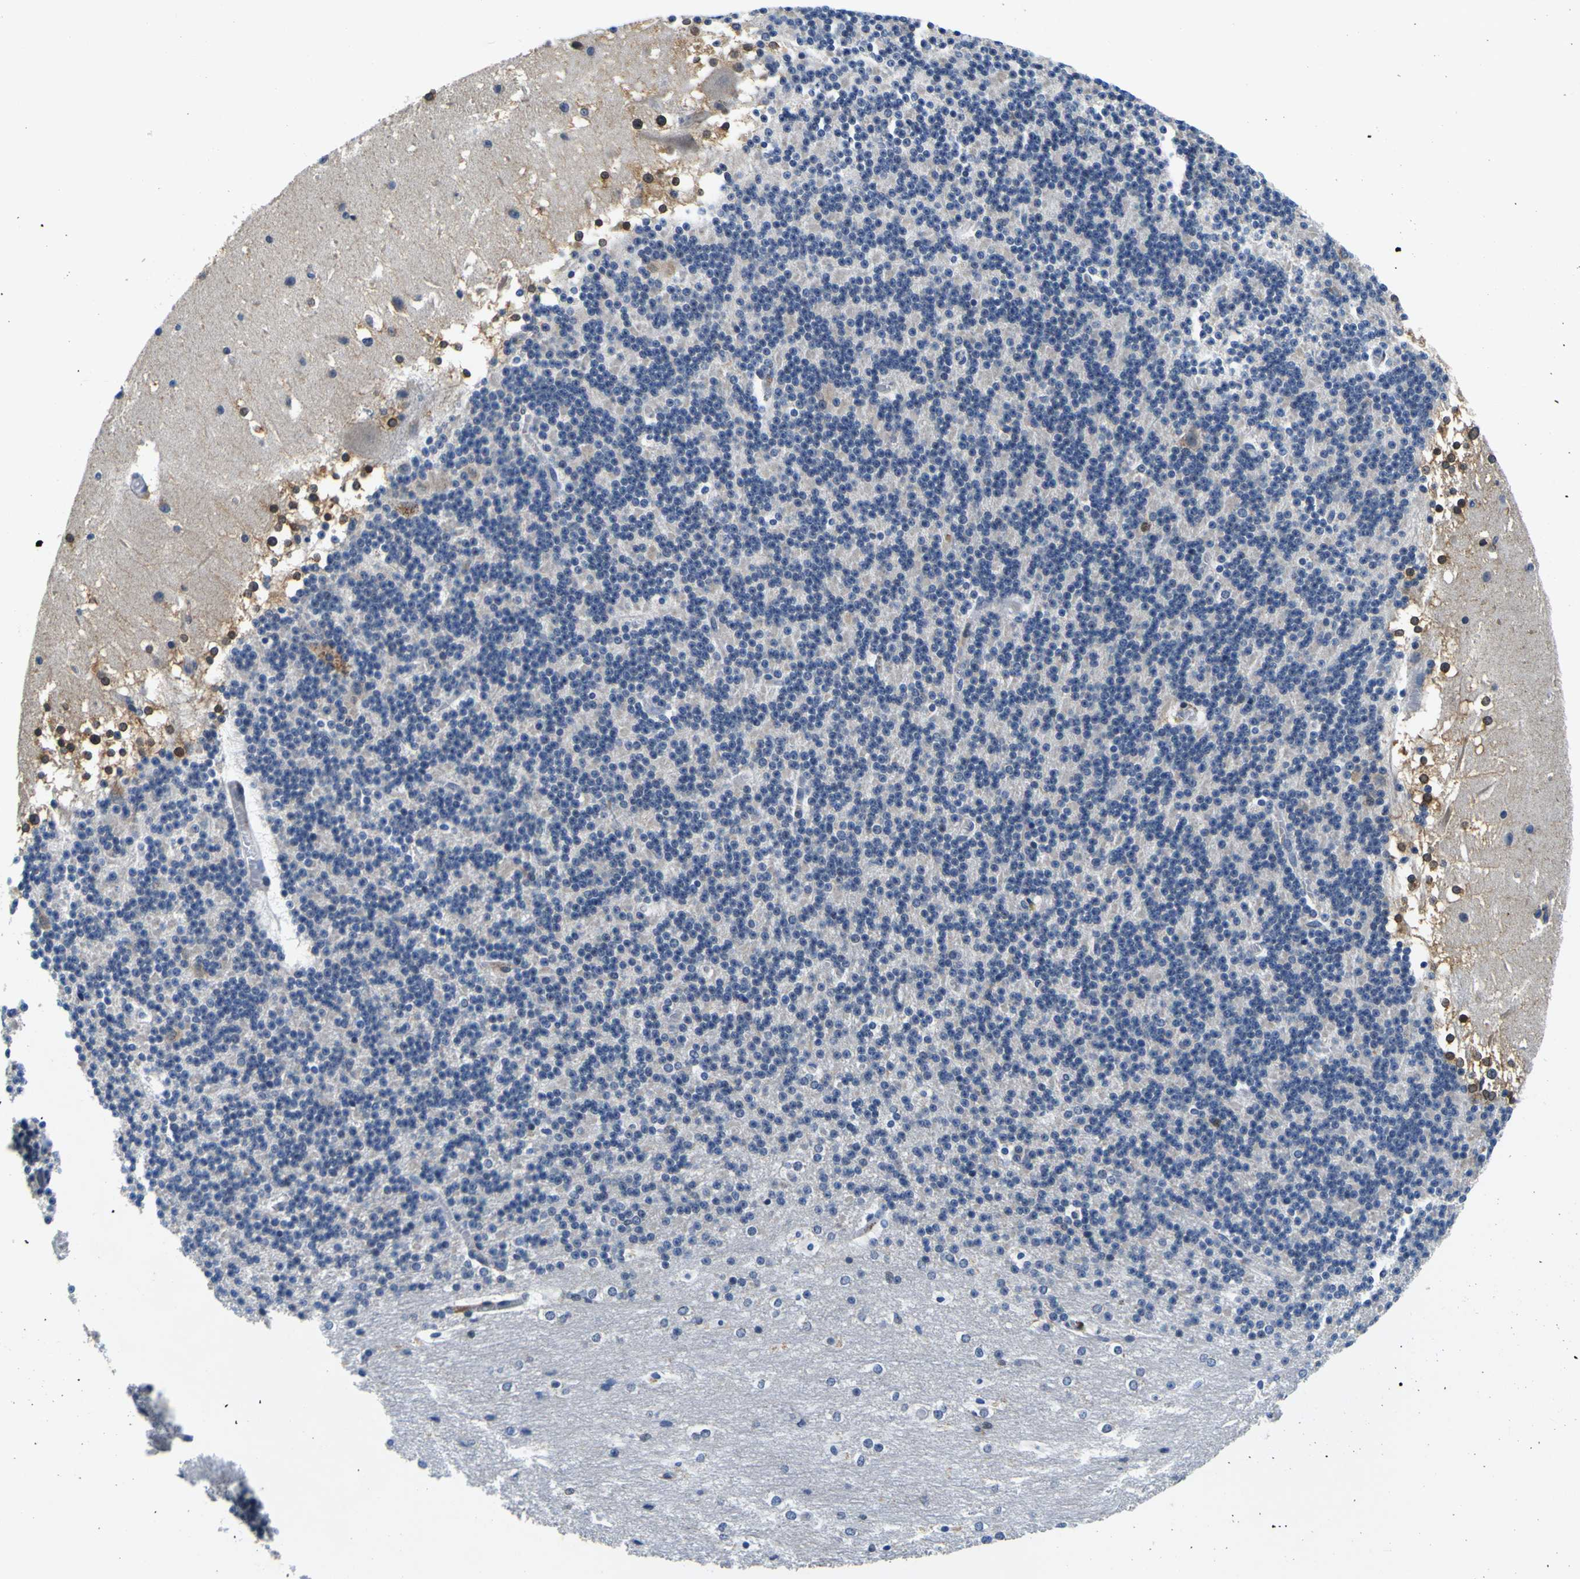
{"staining": {"intensity": "weak", "quantity": "<25%", "location": "cytoplasmic/membranous"}, "tissue": "cerebellum", "cell_type": "Cells in granular layer", "image_type": "normal", "snomed": [{"axis": "morphology", "description": "Normal tissue, NOS"}, {"axis": "topography", "description": "Cerebellum"}], "caption": "A high-resolution photomicrograph shows IHC staining of benign cerebellum, which reveals no significant staining in cells in granular layer. (DAB (3,3'-diaminobenzidine) immunohistochemistry (IHC) with hematoxylin counter stain).", "gene": "TNIK", "patient": {"sex": "female", "age": 19}}